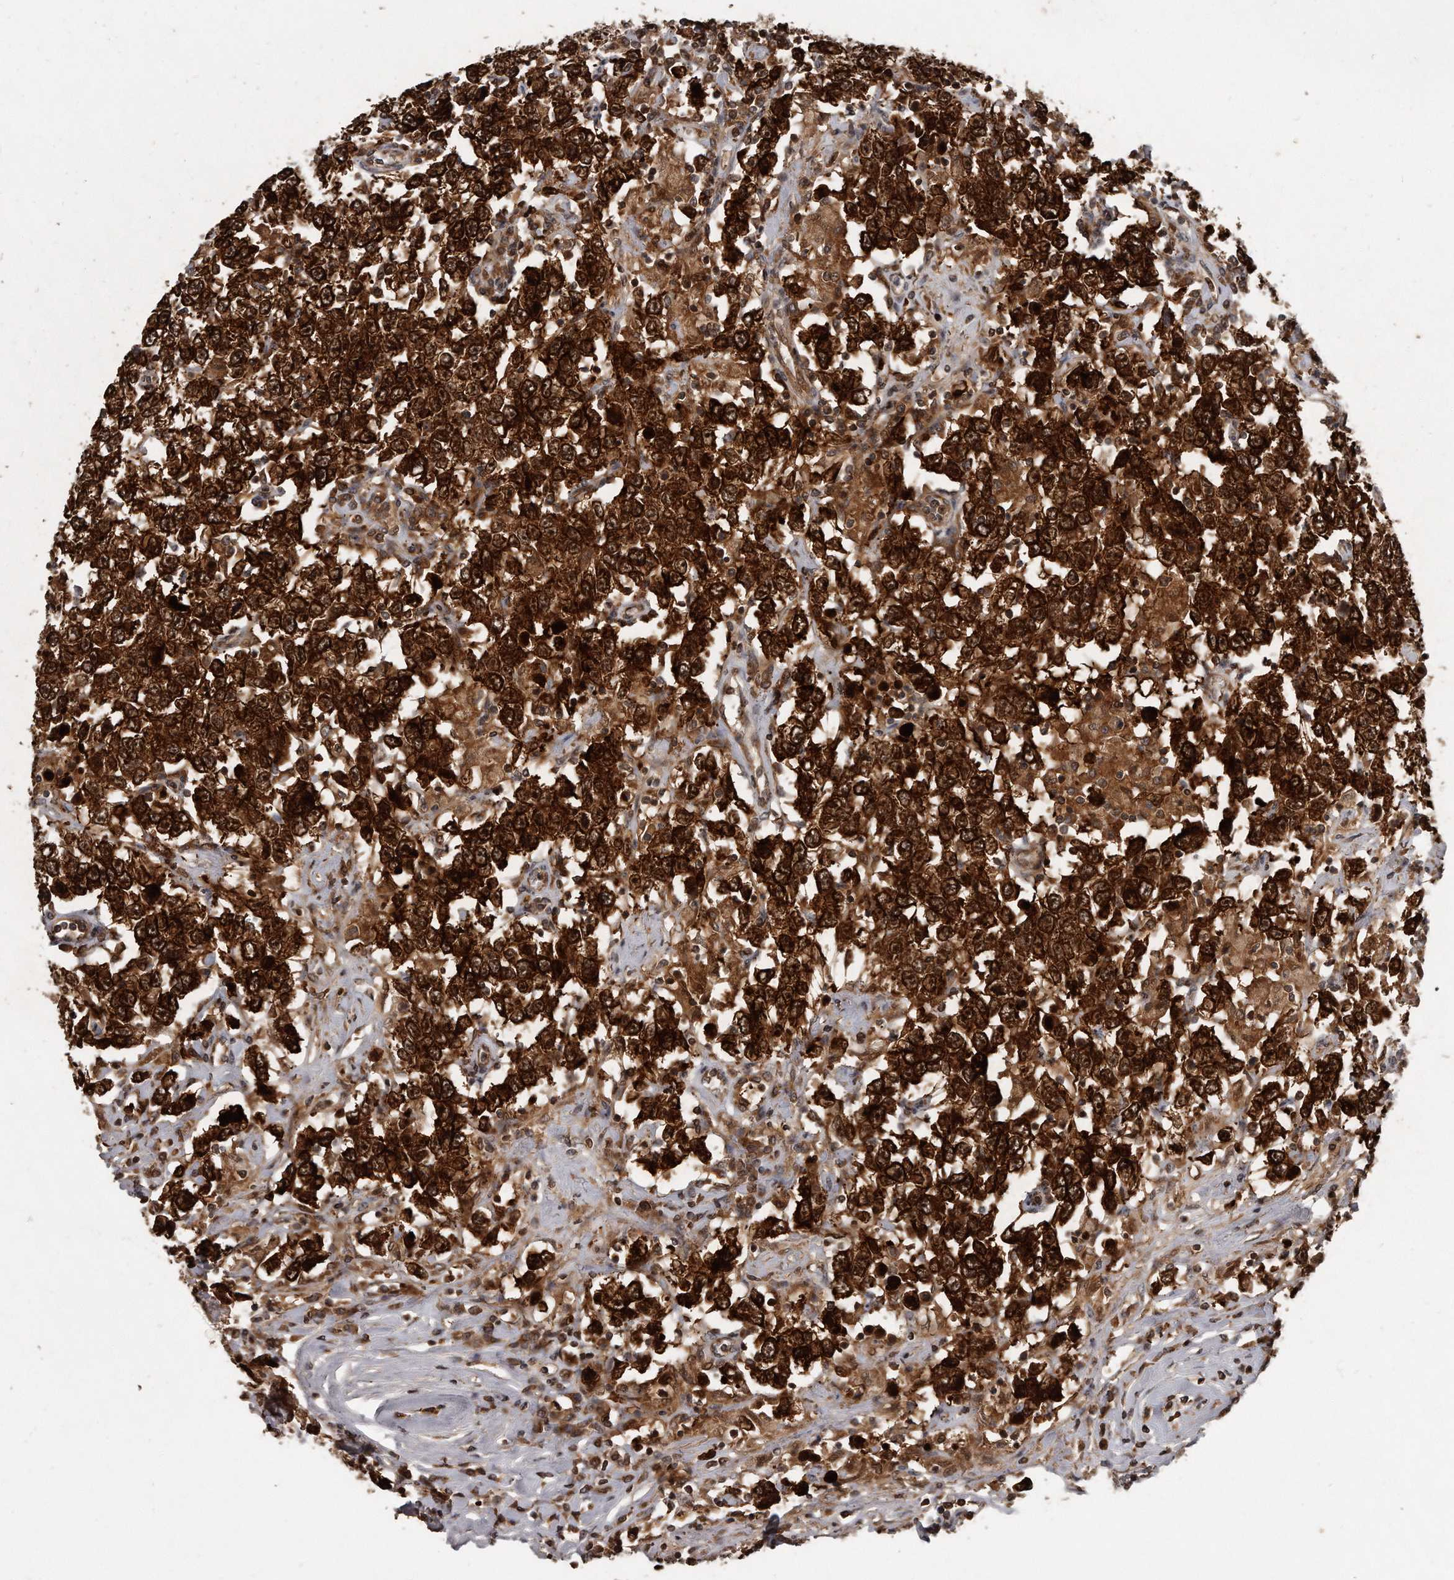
{"staining": {"intensity": "strong", "quantity": ">75%", "location": "cytoplasmic/membranous,nuclear"}, "tissue": "testis cancer", "cell_type": "Tumor cells", "image_type": "cancer", "snomed": [{"axis": "morphology", "description": "Seminoma, NOS"}, {"axis": "topography", "description": "Testis"}], "caption": "Tumor cells display high levels of strong cytoplasmic/membranous and nuclear positivity in approximately >75% of cells in human testis cancer (seminoma). The staining was performed using DAB (3,3'-diaminobenzidine) to visualize the protein expression in brown, while the nuclei were stained in blue with hematoxylin (Magnification: 20x).", "gene": "GCH1", "patient": {"sex": "male", "age": 41}}